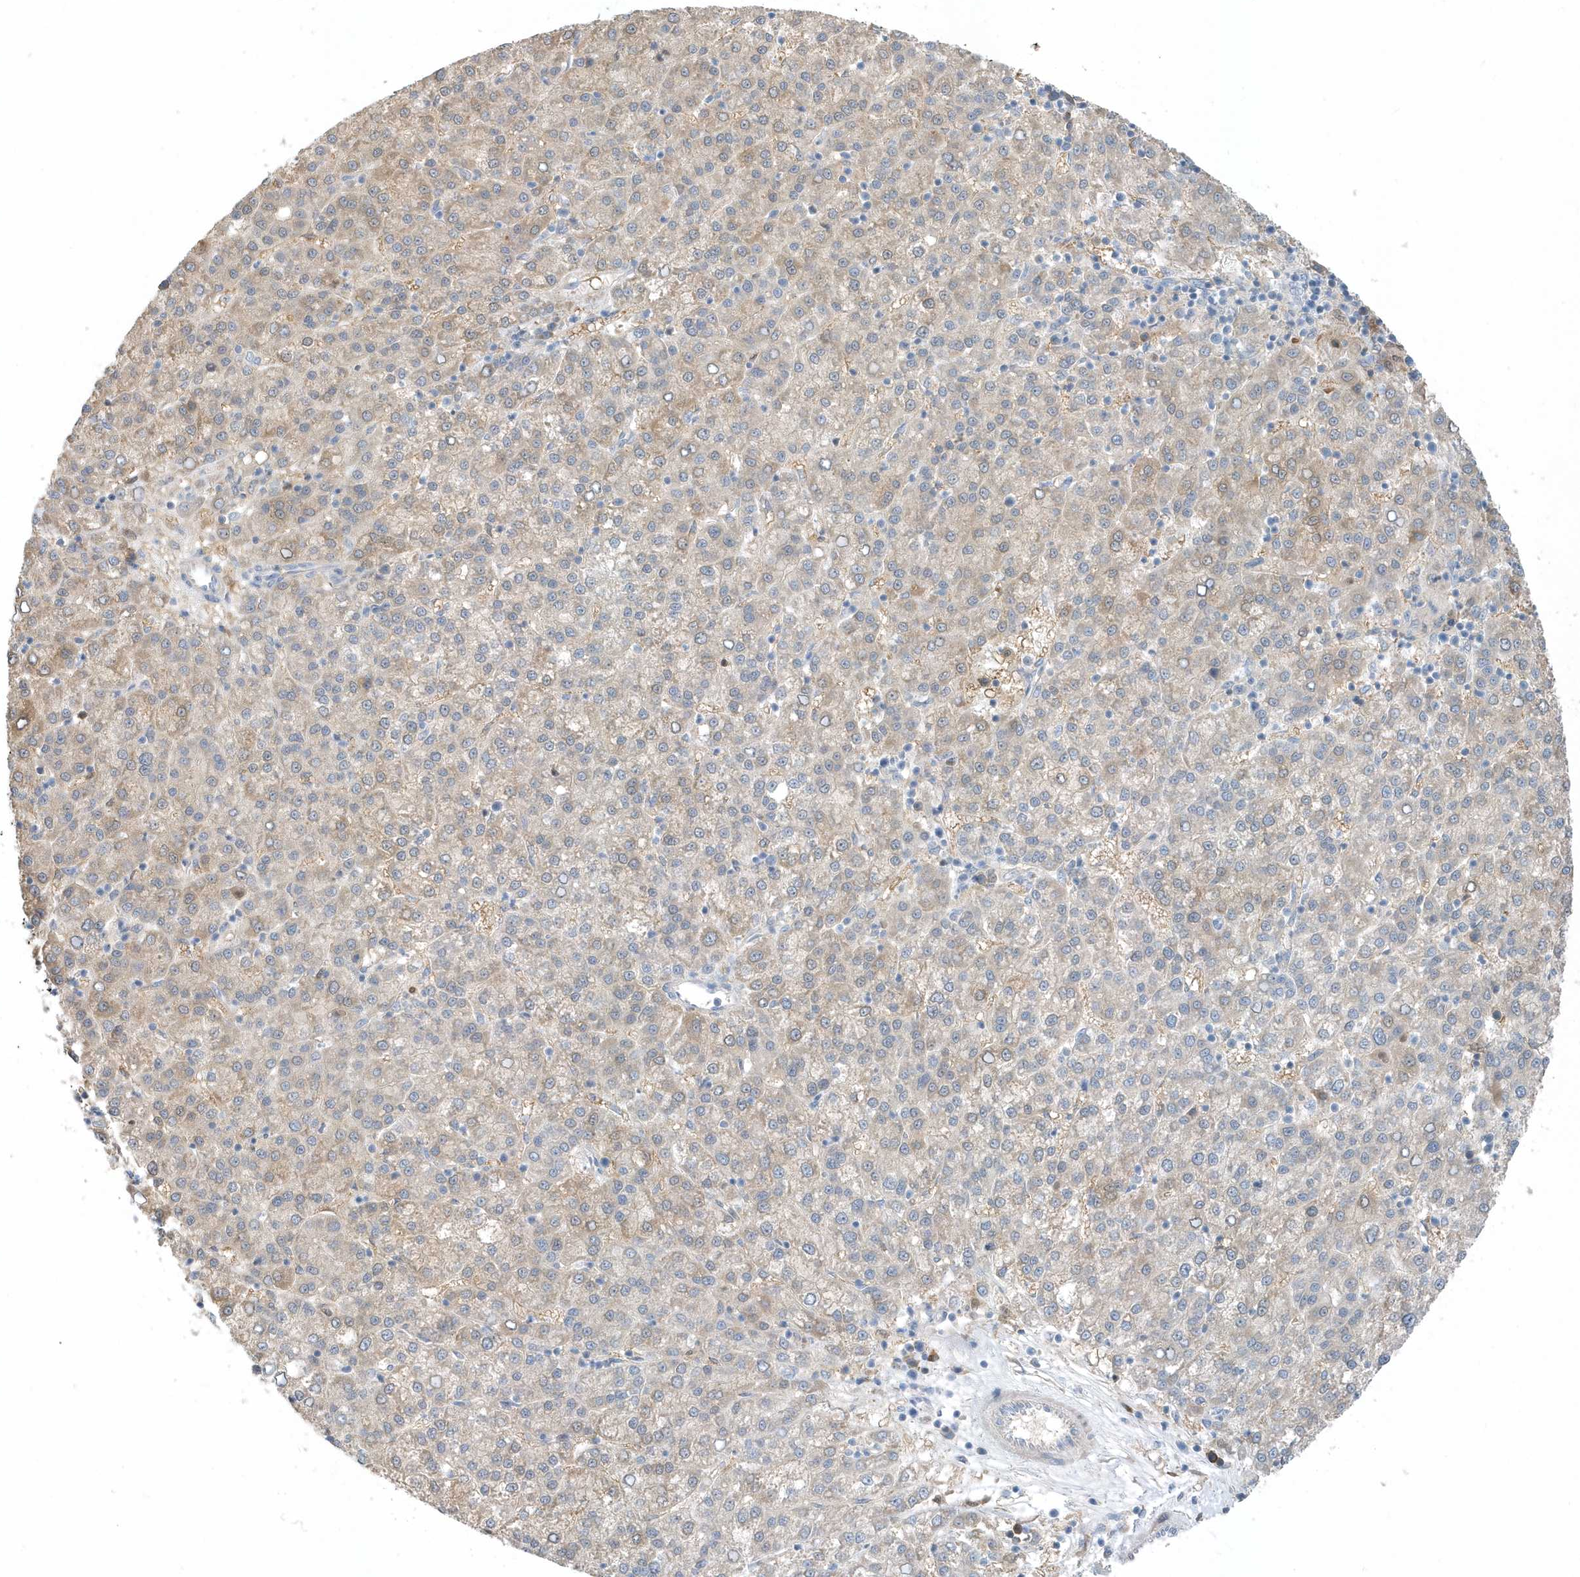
{"staining": {"intensity": "weak", "quantity": "<25%", "location": "cytoplasmic/membranous"}, "tissue": "liver cancer", "cell_type": "Tumor cells", "image_type": "cancer", "snomed": [{"axis": "morphology", "description": "Carcinoma, Hepatocellular, NOS"}, {"axis": "topography", "description": "Liver"}], "caption": "The image demonstrates no staining of tumor cells in liver cancer. (Brightfield microscopy of DAB (3,3'-diaminobenzidine) immunohistochemistry (IHC) at high magnification).", "gene": "USP53", "patient": {"sex": "female", "age": 58}}